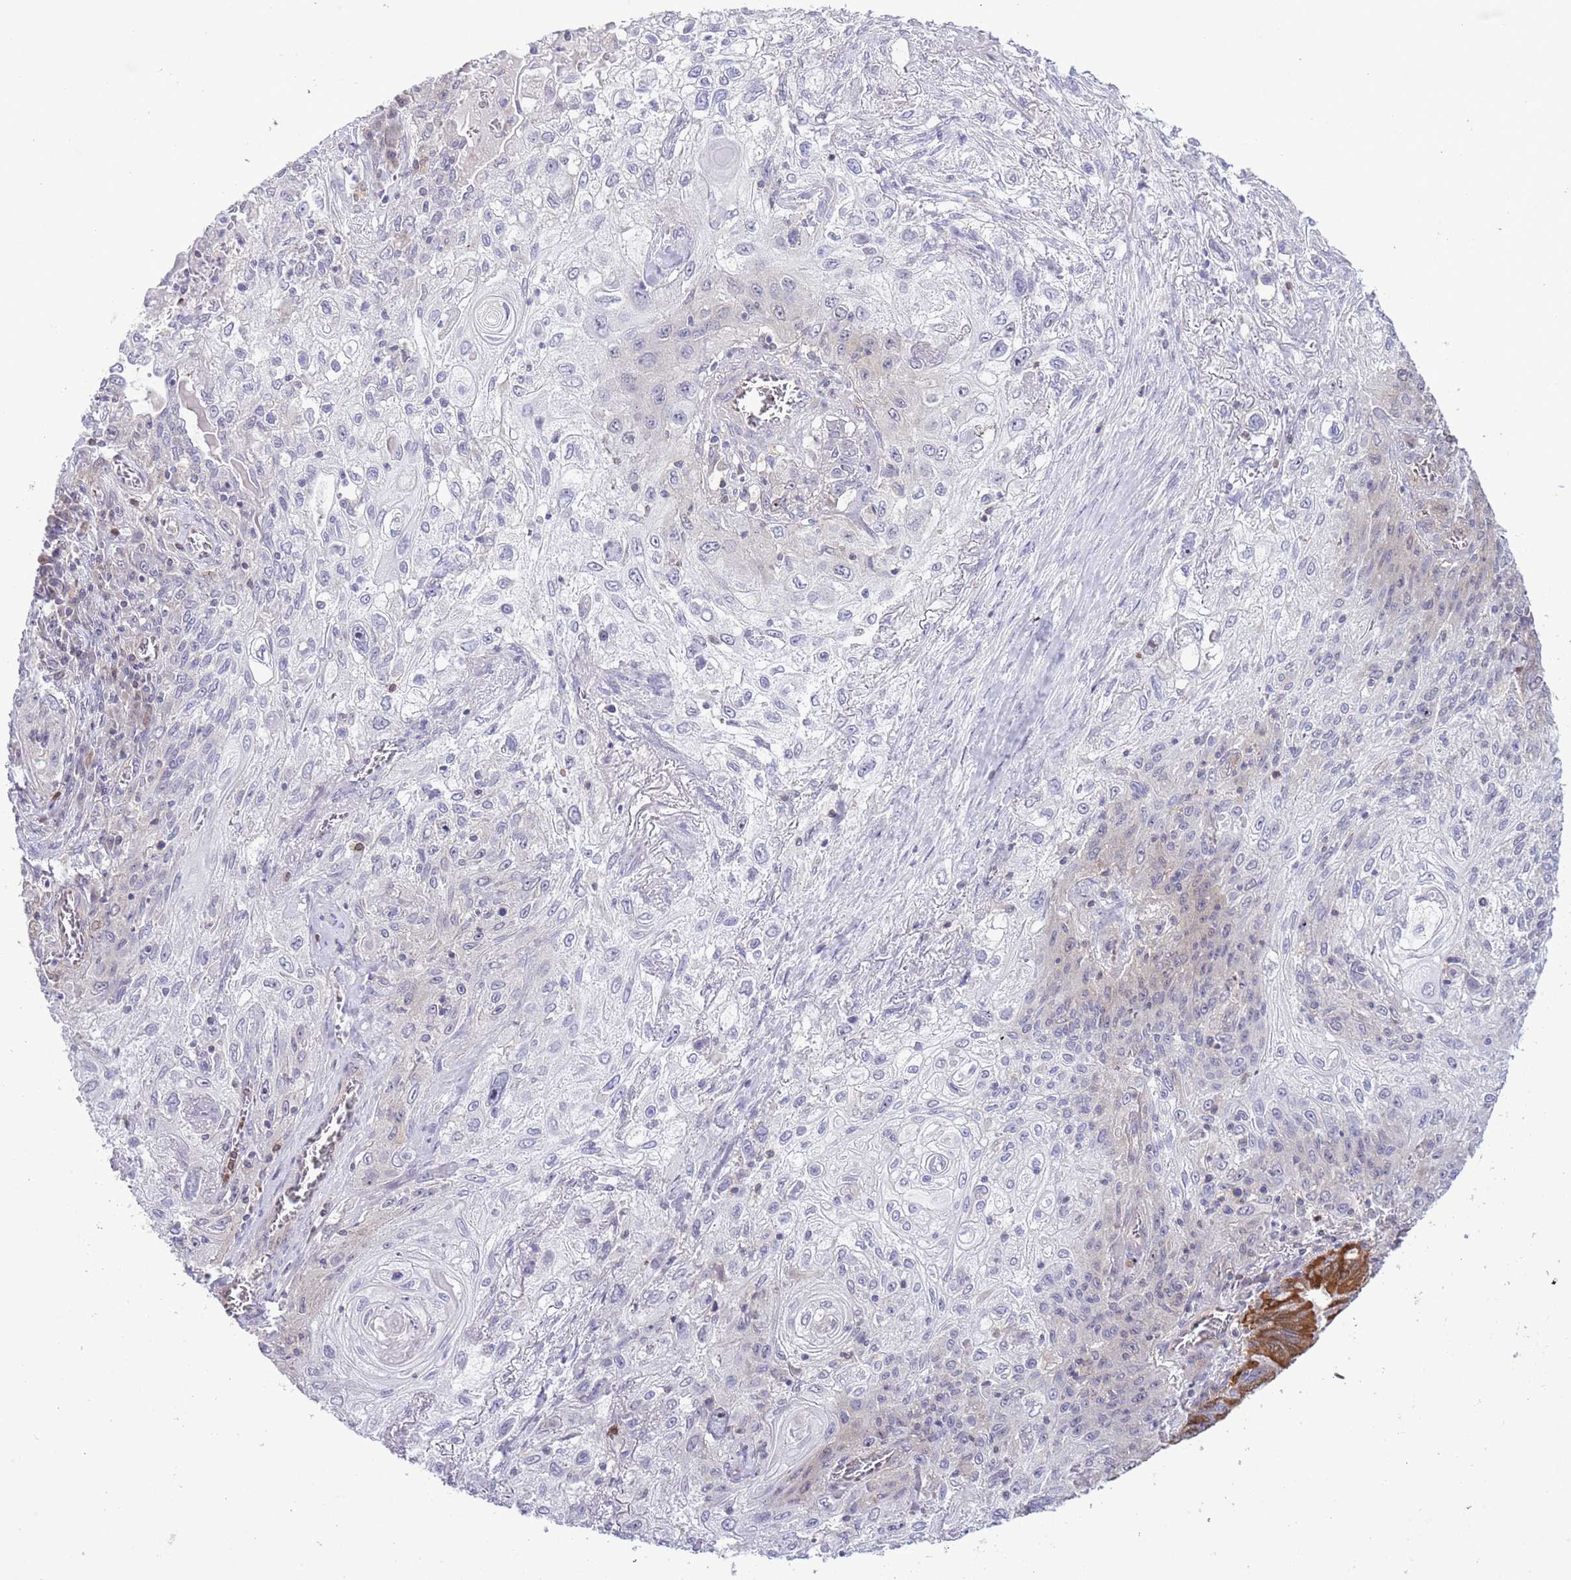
{"staining": {"intensity": "negative", "quantity": "none", "location": "none"}, "tissue": "lung cancer", "cell_type": "Tumor cells", "image_type": "cancer", "snomed": [{"axis": "morphology", "description": "Squamous cell carcinoma, NOS"}, {"axis": "topography", "description": "Lung"}], "caption": "This is an immunohistochemistry (IHC) photomicrograph of human lung squamous cell carcinoma. There is no positivity in tumor cells.", "gene": "PRR32", "patient": {"sex": "female", "age": 69}}